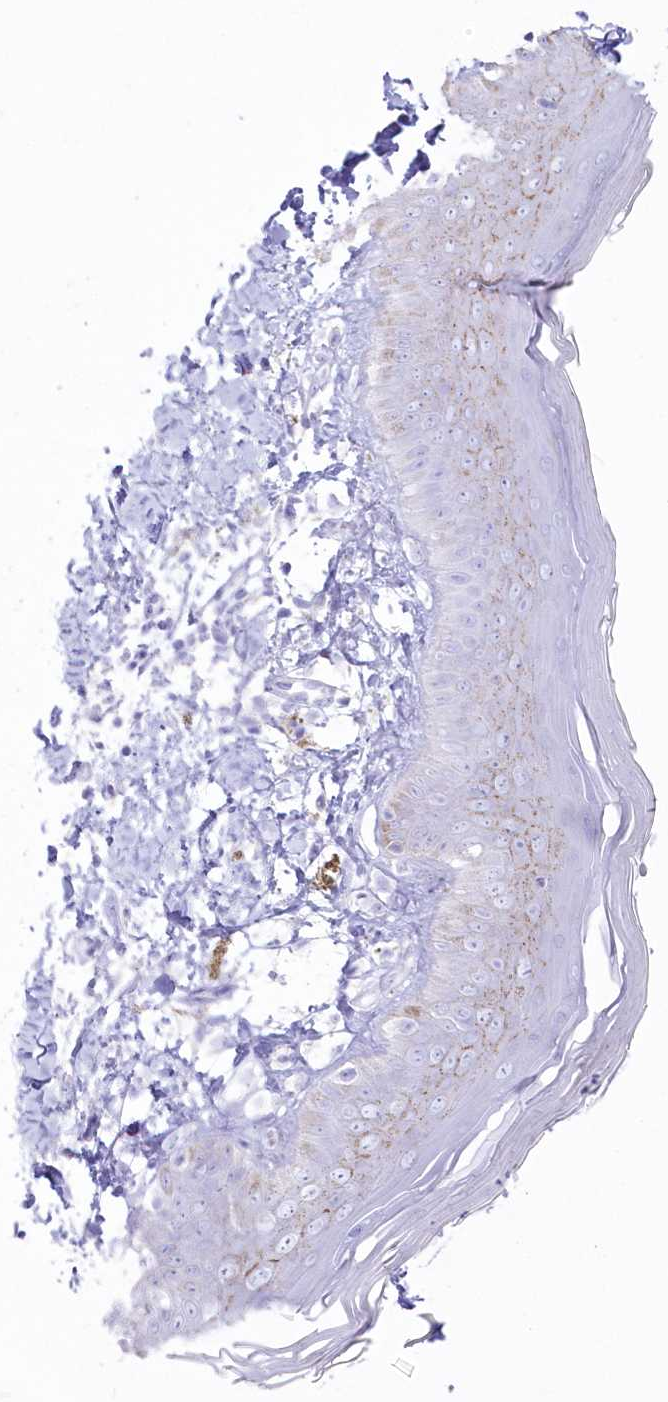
{"staining": {"intensity": "negative", "quantity": "none", "location": "none"}, "tissue": "skin", "cell_type": "Fibroblasts", "image_type": "normal", "snomed": [{"axis": "morphology", "description": "Normal tissue, NOS"}, {"axis": "topography", "description": "Skin"}], "caption": "The micrograph exhibits no staining of fibroblasts in benign skin. (Stains: DAB IHC with hematoxylin counter stain, Microscopy: brightfield microscopy at high magnification).", "gene": "ZNF843", "patient": {"sex": "male", "age": 52}}